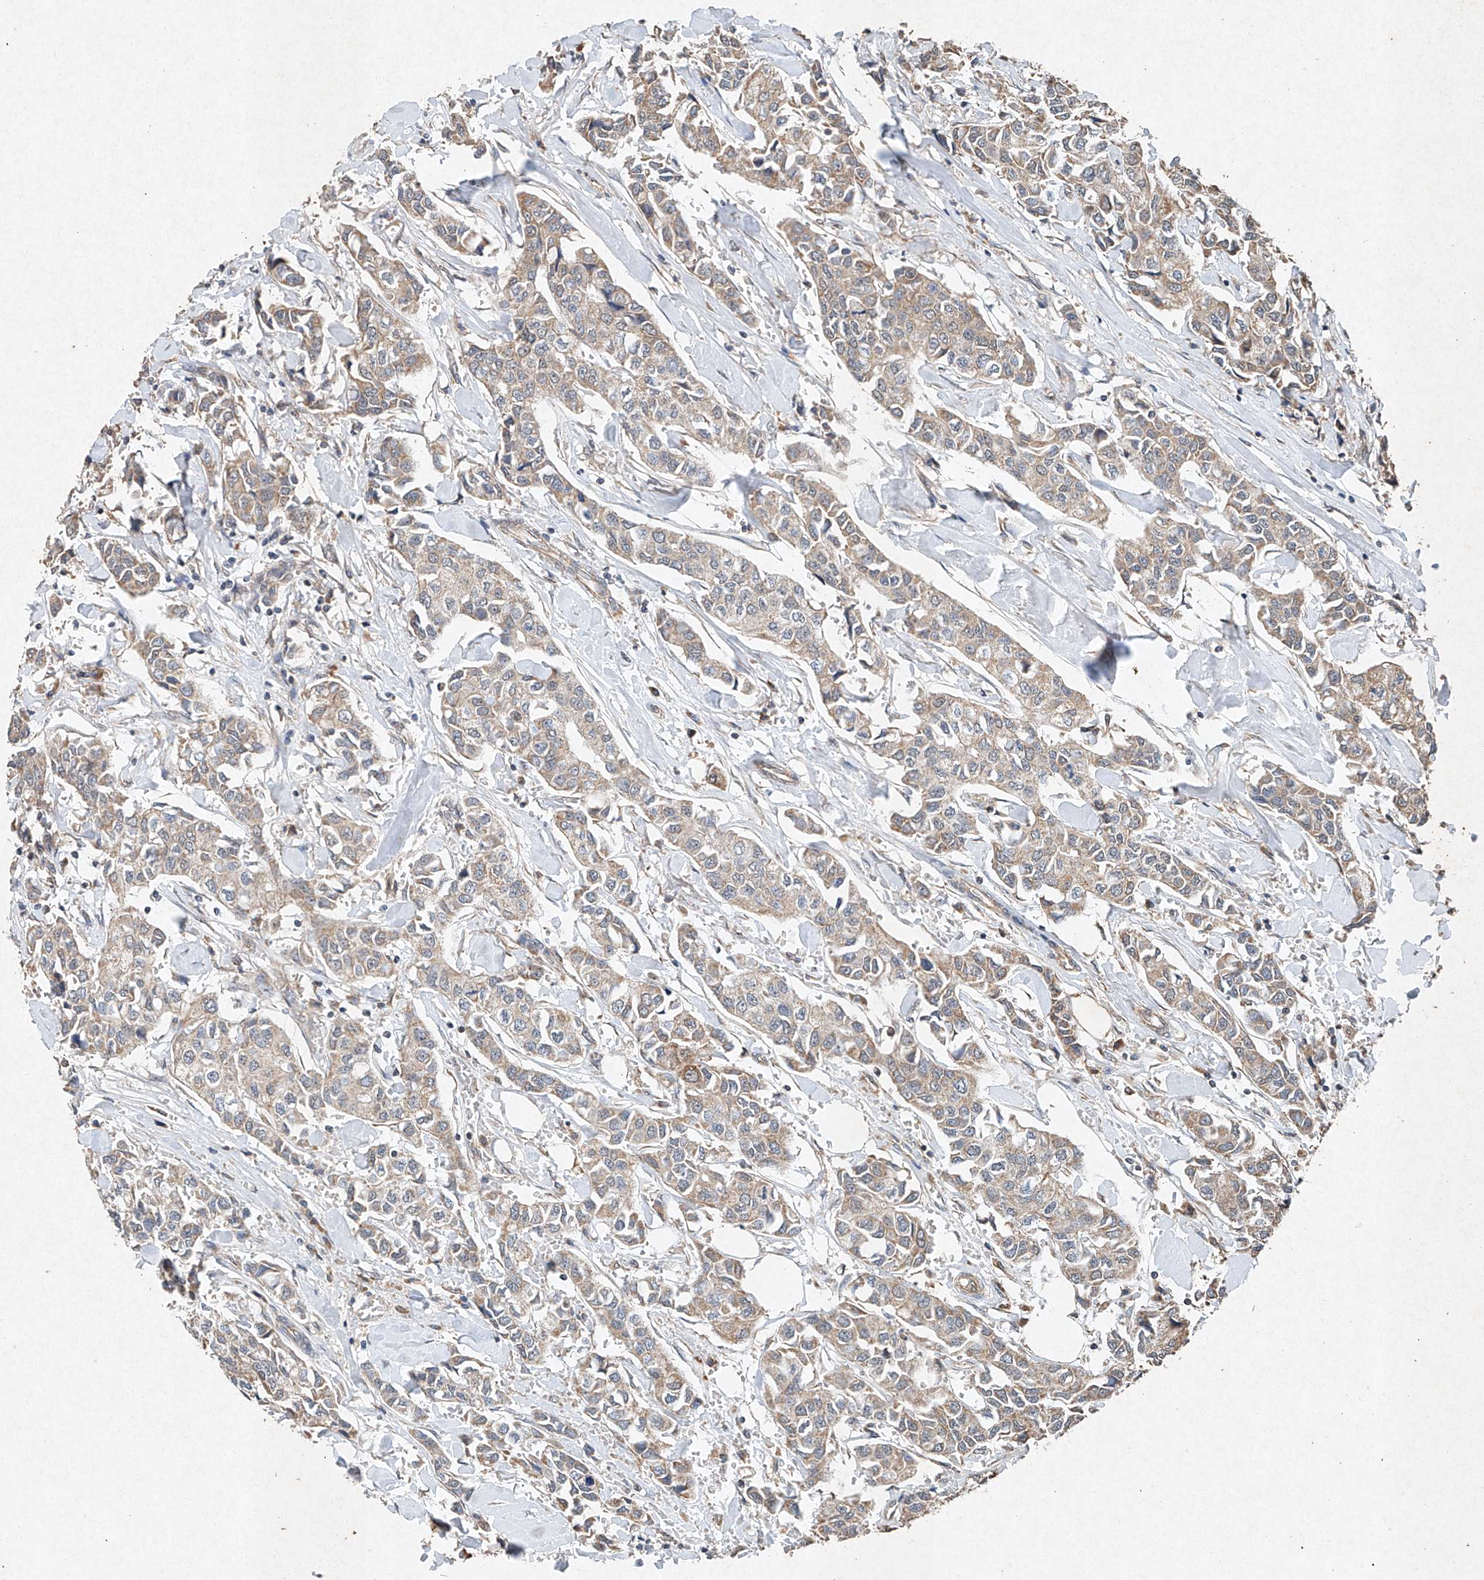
{"staining": {"intensity": "moderate", "quantity": "25%-75%", "location": "cytoplasmic/membranous"}, "tissue": "breast cancer", "cell_type": "Tumor cells", "image_type": "cancer", "snomed": [{"axis": "morphology", "description": "Duct carcinoma"}, {"axis": "topography", "description": "Breast"}], "caption": "Moderate cytoplasmic/membranous staining for a protein is seen in approximately 25%-75% of tumor cells of breast intraductal carcinoma using IHC.", "gene": "STK3", "patient": {"sex": "female", "age": 80}}